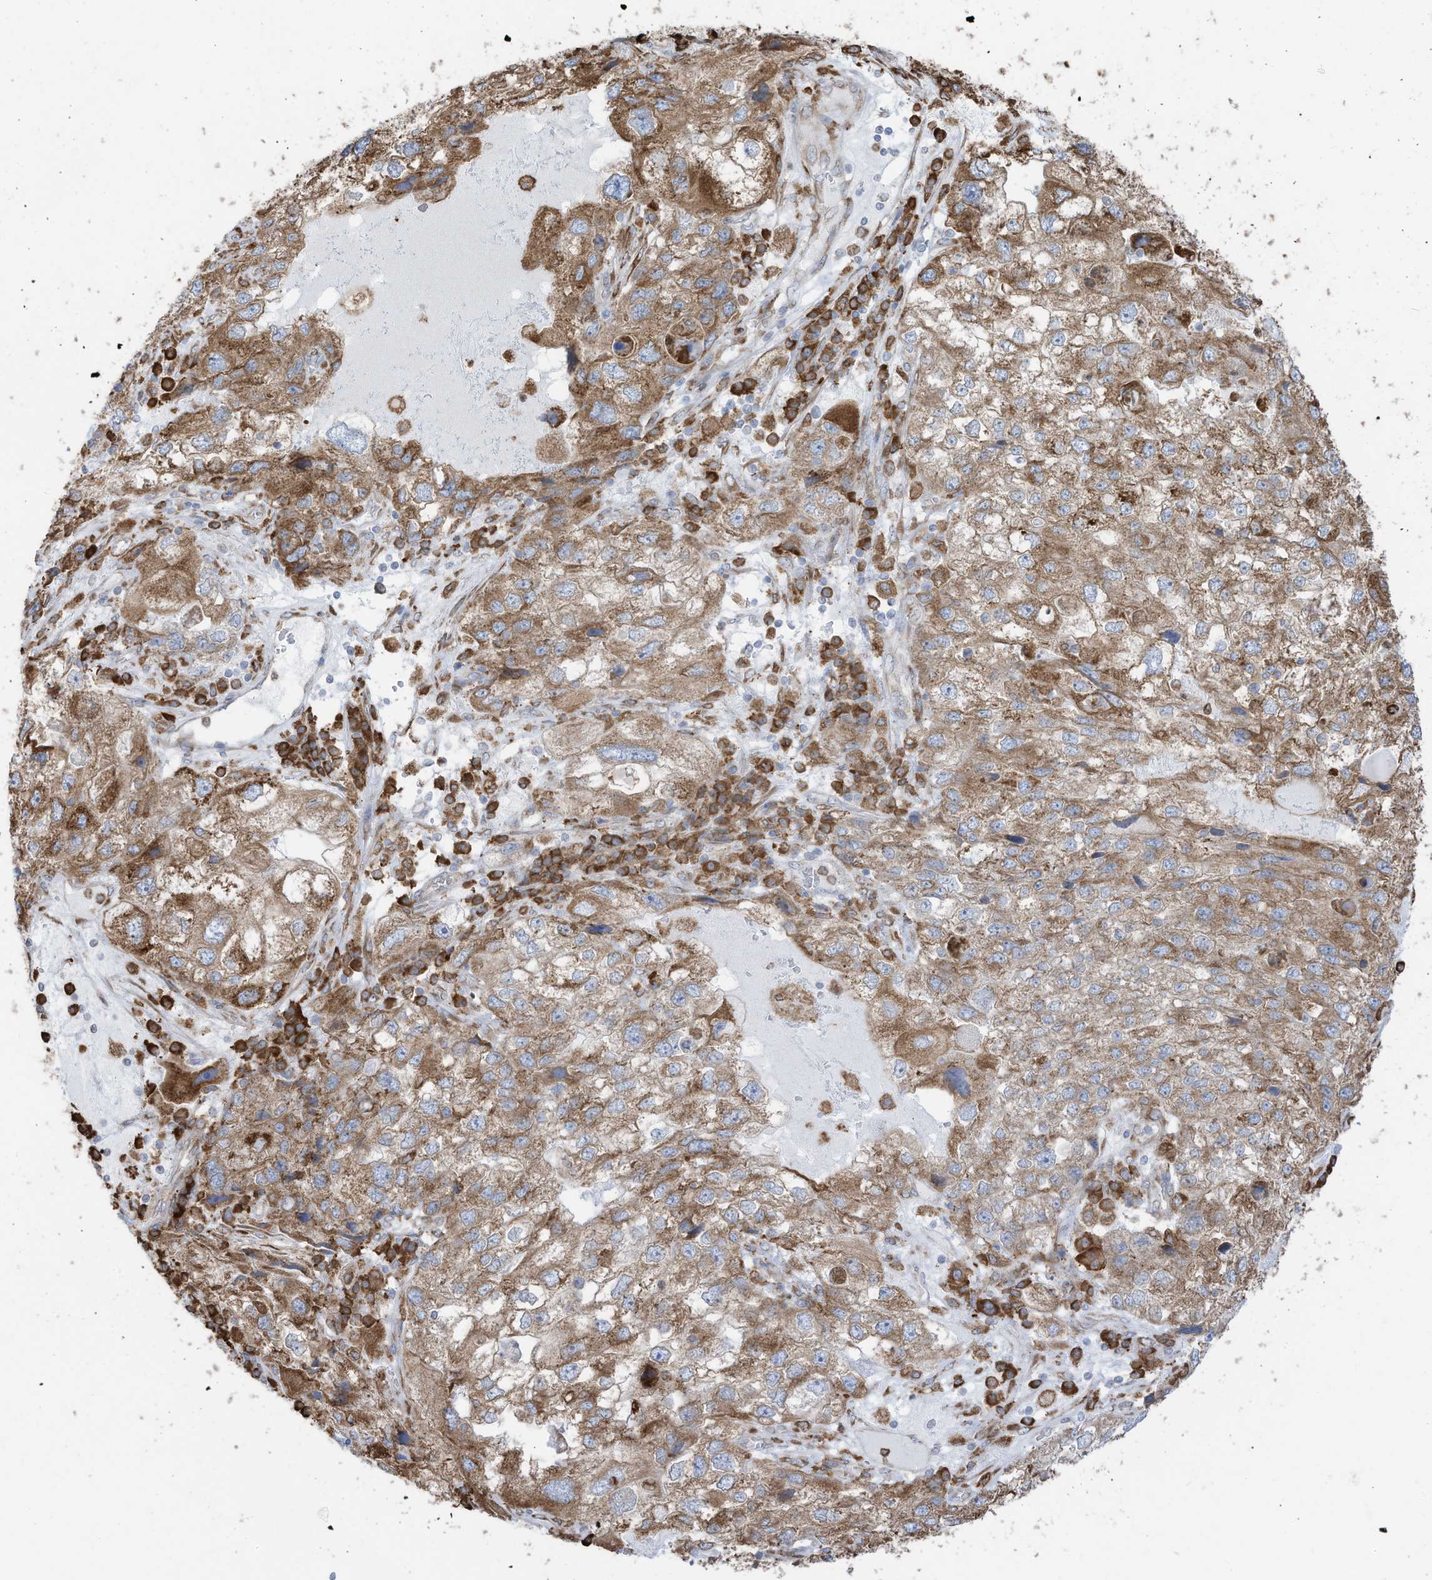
{"staining": {"intensity": "moderate", "quantity": ">75%", "location": "cytoplasmic/membranous"}, "tissue": "endometrial cancer", "cell_type": "Tumor cells", "image_type": "cancer", "snomed": [{"axis": "morphology", "description": "Adenocarcinoma, NOS"}, {"axis": "topography", "description": "Endometrium"}], "caption": "Human endometrial cancer stained for a protein (brown) displays moderate cytoplasmic/membranous positive positivity in about >75% of tumor cells.", "gene": "ZNF354C", "patient": {"sex": "female", "age": 49}}